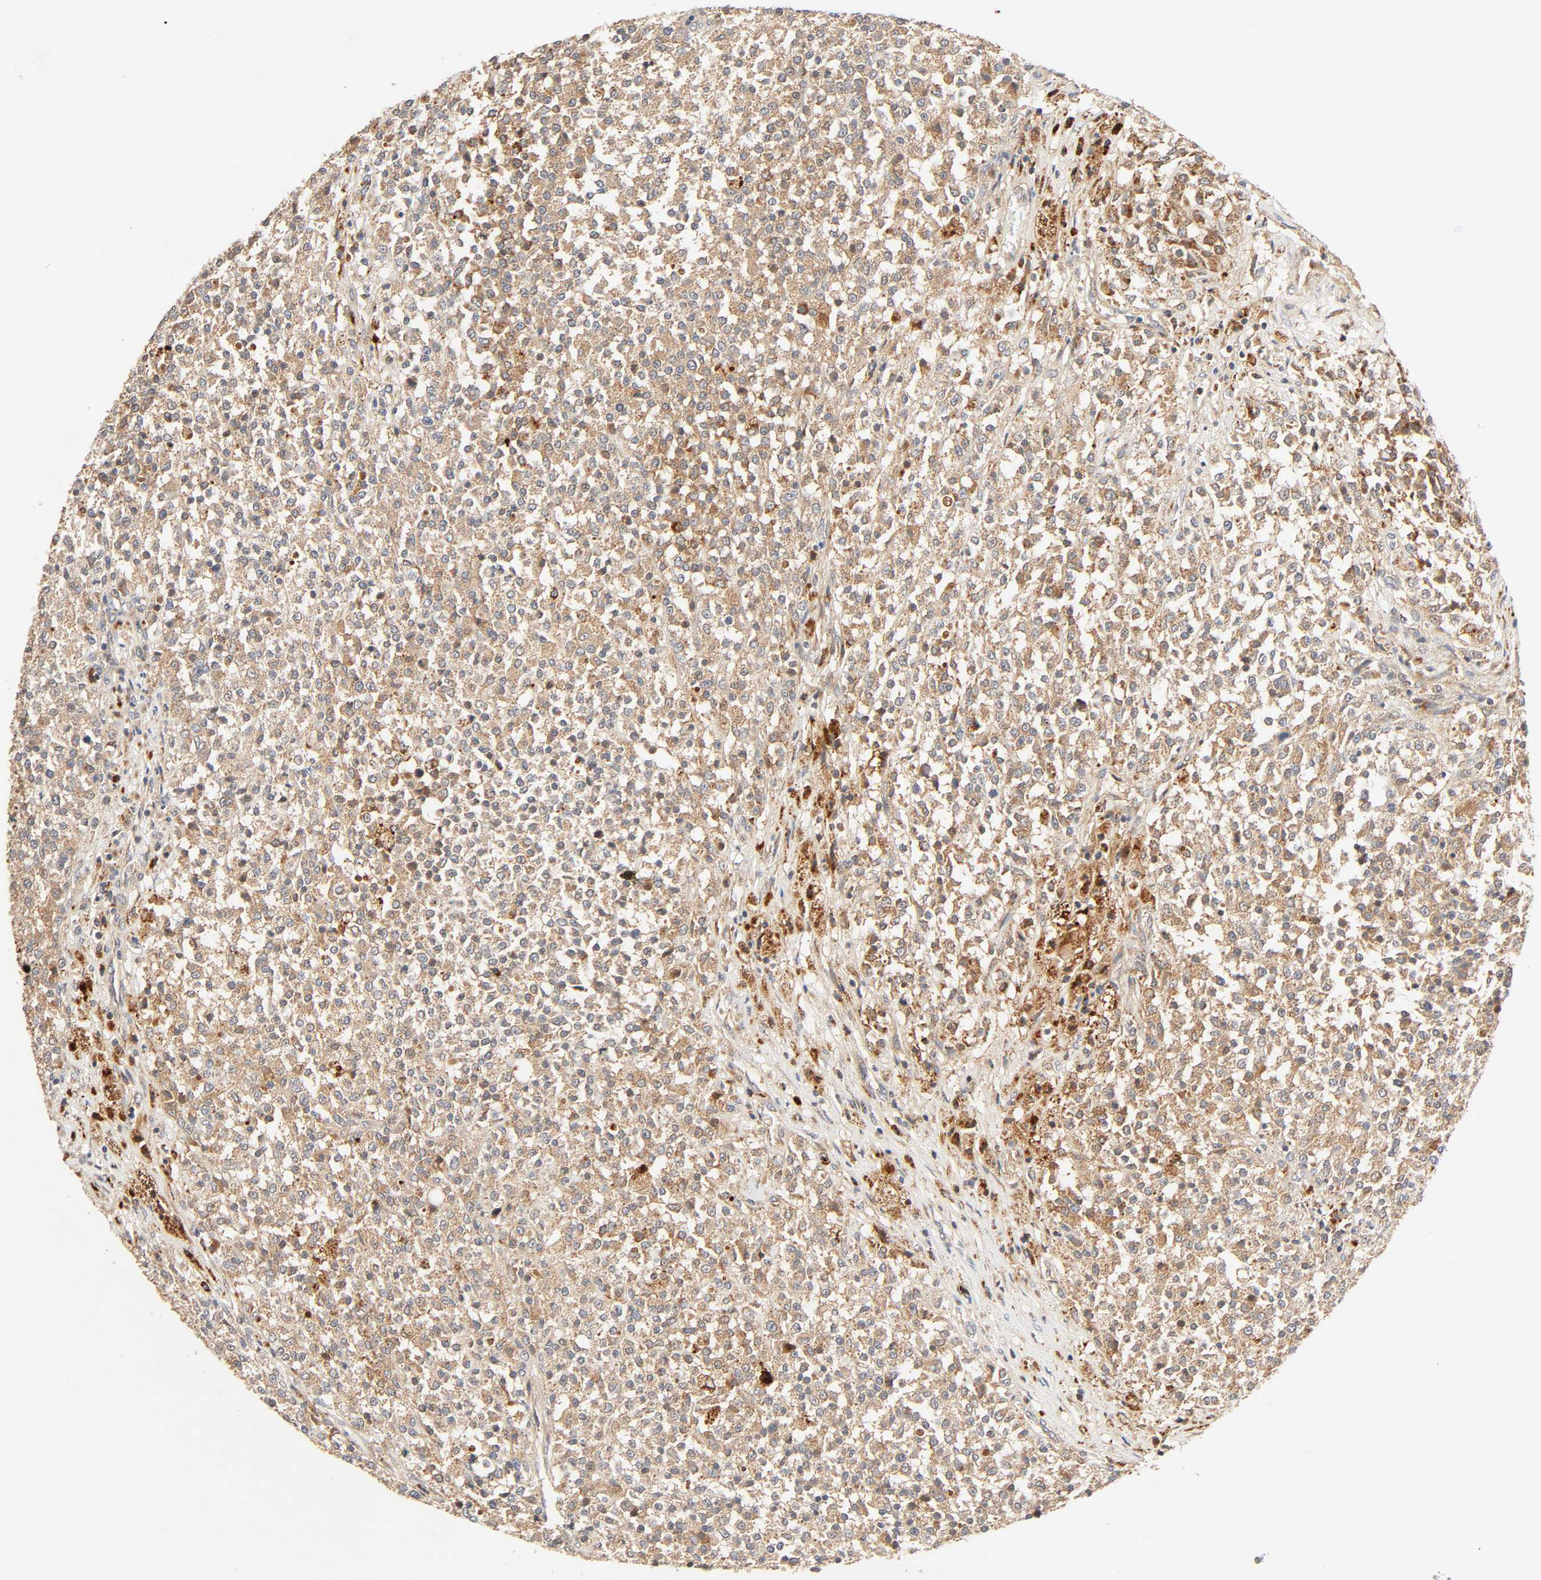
{"staining": {"intensity": "moderate", "quantity": ">75%", "location": "cytoplasmic/membranous"}, "tissue": "testis cancer", "cell_type": "Tumor cells", "image_type": "cancer", "snomed": [{"axis": "morphology", "description": "Seminoma, NOS"}, {"axis": "topography", "description": "Testis"}], "caption": "Testis seminoma tissue displays moderate cytoplasmic/membranous staining in about >75% of tumor cells", "gene": "MAPK6", "patient": {"sex": "male", "age": 59}}